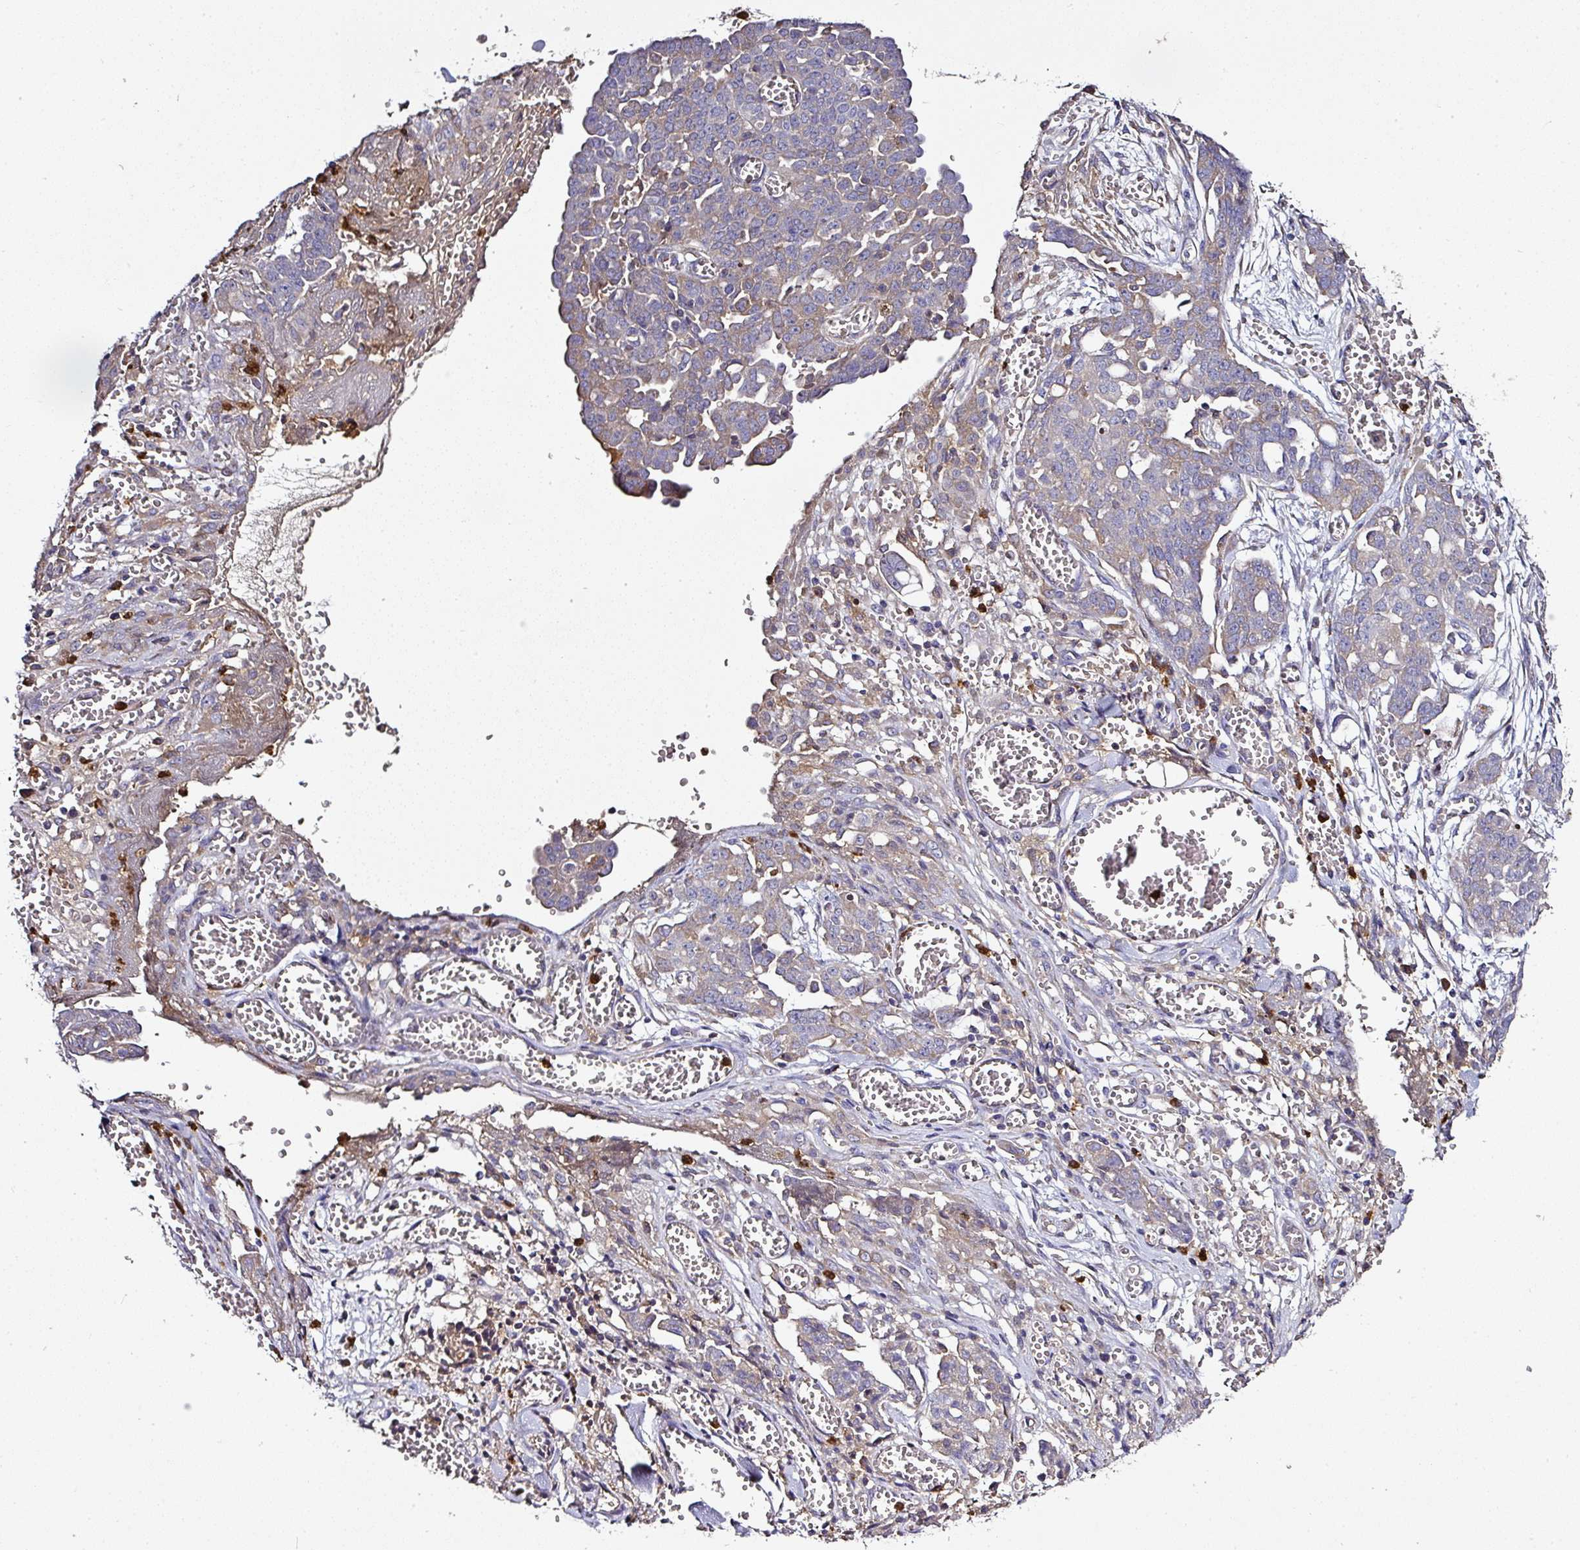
{"staining": {"intensity": "weak", "quantity": "<25%", "location": "cytoplasmic/membranous"}, "tissue": "ovarian cancer", "cell_type": "Tumor cells", "image_type": "cancer", "snomed": [{"axis": "morphology", "description": "Cystadenocarcinoma, serous, NOS"}, {"axis": "topography", "description": "Soft tissue"}, {"axis": "topography", "description": "Ovary"}], "caption": "This is an immunohistochemistry (IHC) histopathology image of ovarian cancer (serous cystadenocarcinoma). There is no expression in tumor cells.", "gene": "CAB39L", "patient": {"sex": "female", "age": 57}}